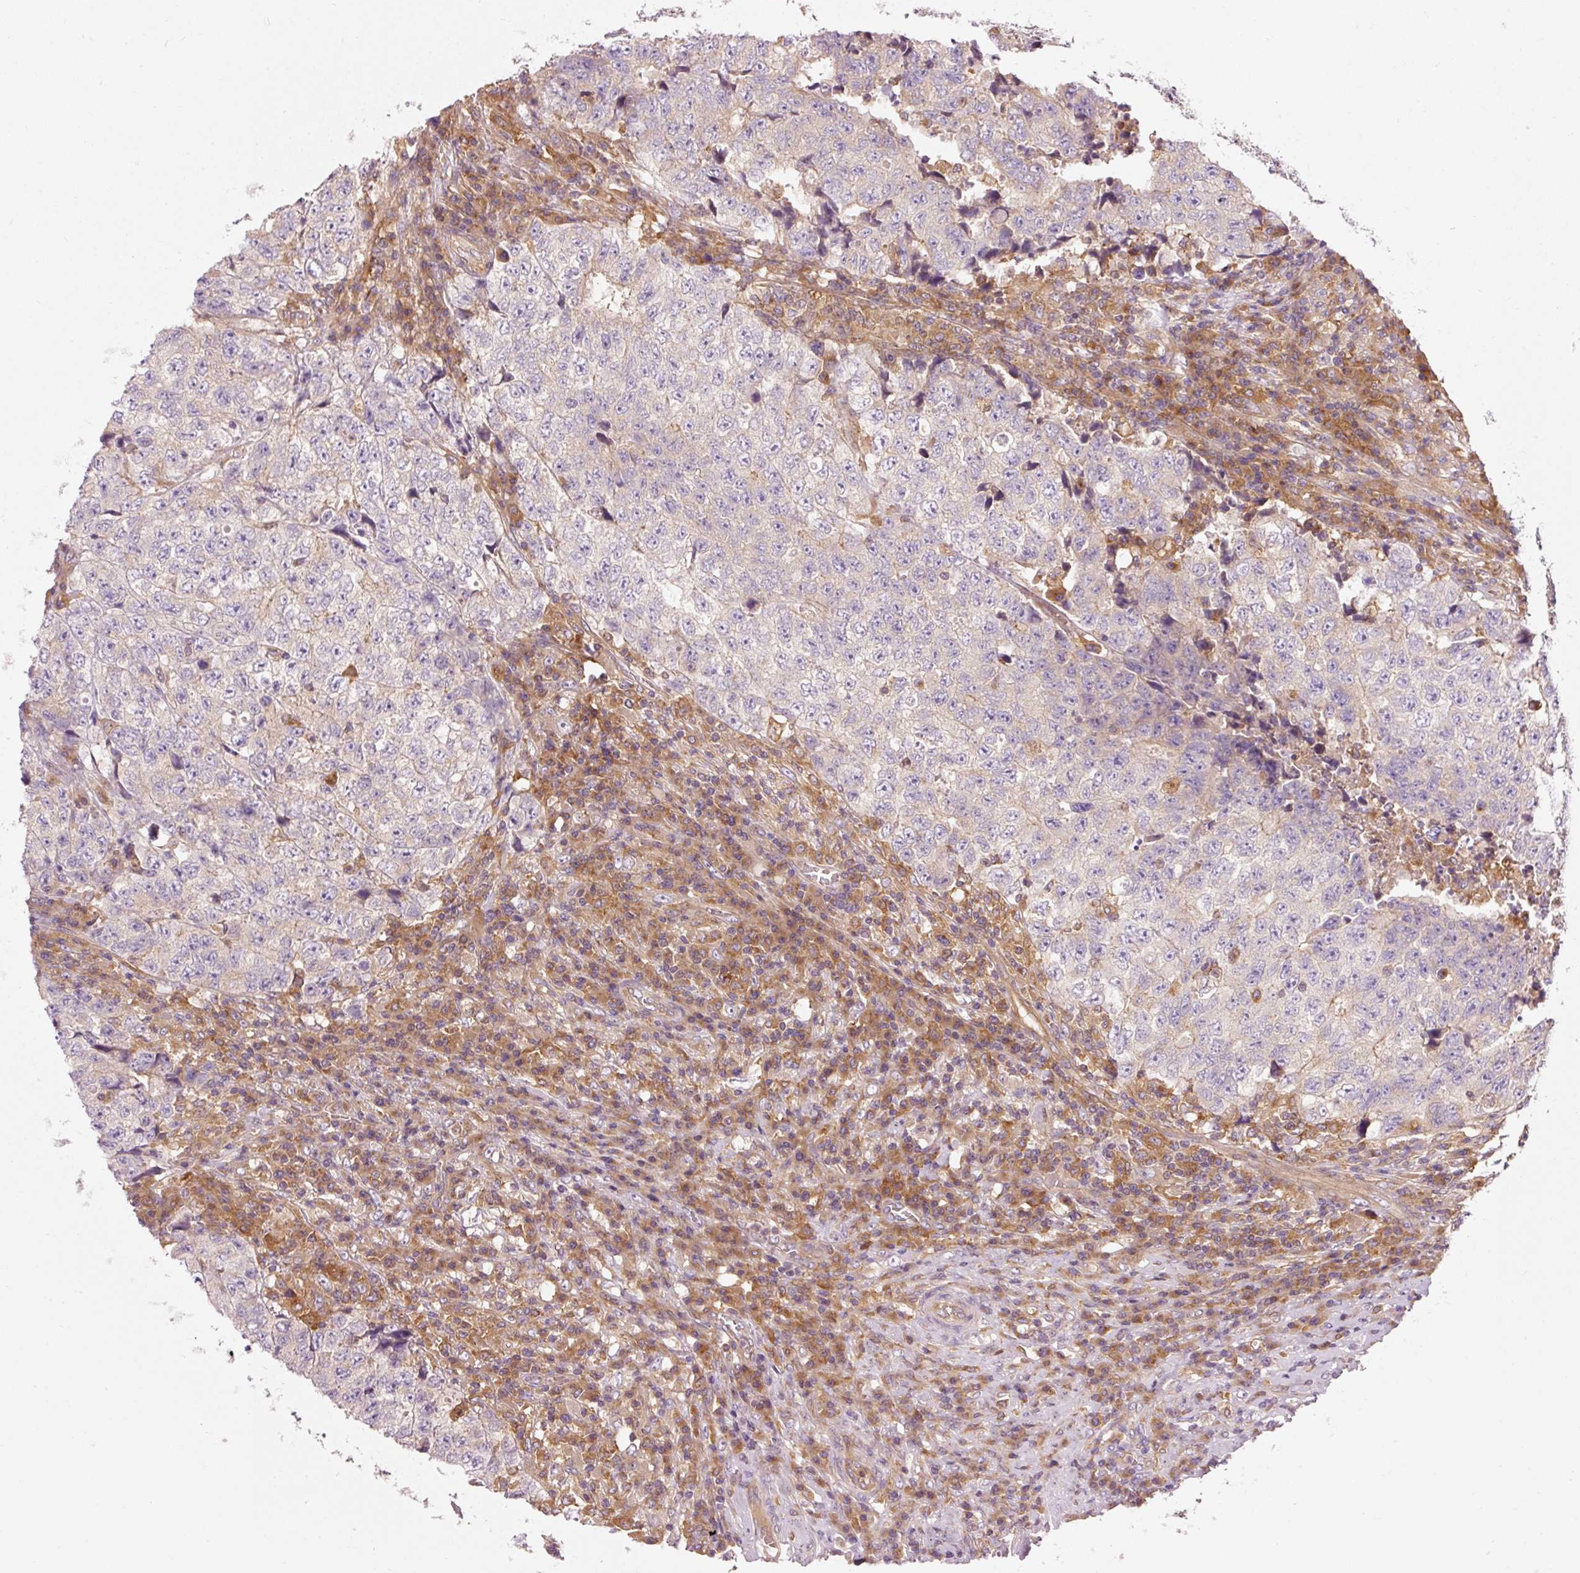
{"staining": {"intensity": "negative", "quantity": "none", "location": "none"}, "tissue": "testis cancer", "cell_type": "Tumor cells", "image_type": "cancer", "snomed": [{"axis": "morphology", "description": "Necrosis, NOS"}, {"axis": "morphology", "description": "Carcinoma, Embryonal, NOS"}, {"axis": "topography", "description": "Testis"}], "caption": "Immunohistochemical staining of human embryonal carcinoma (testis) exhibits no significant staining in tumor cells.", "gene": "NAPA", "patient": {"sex": "male", "age": 19}}